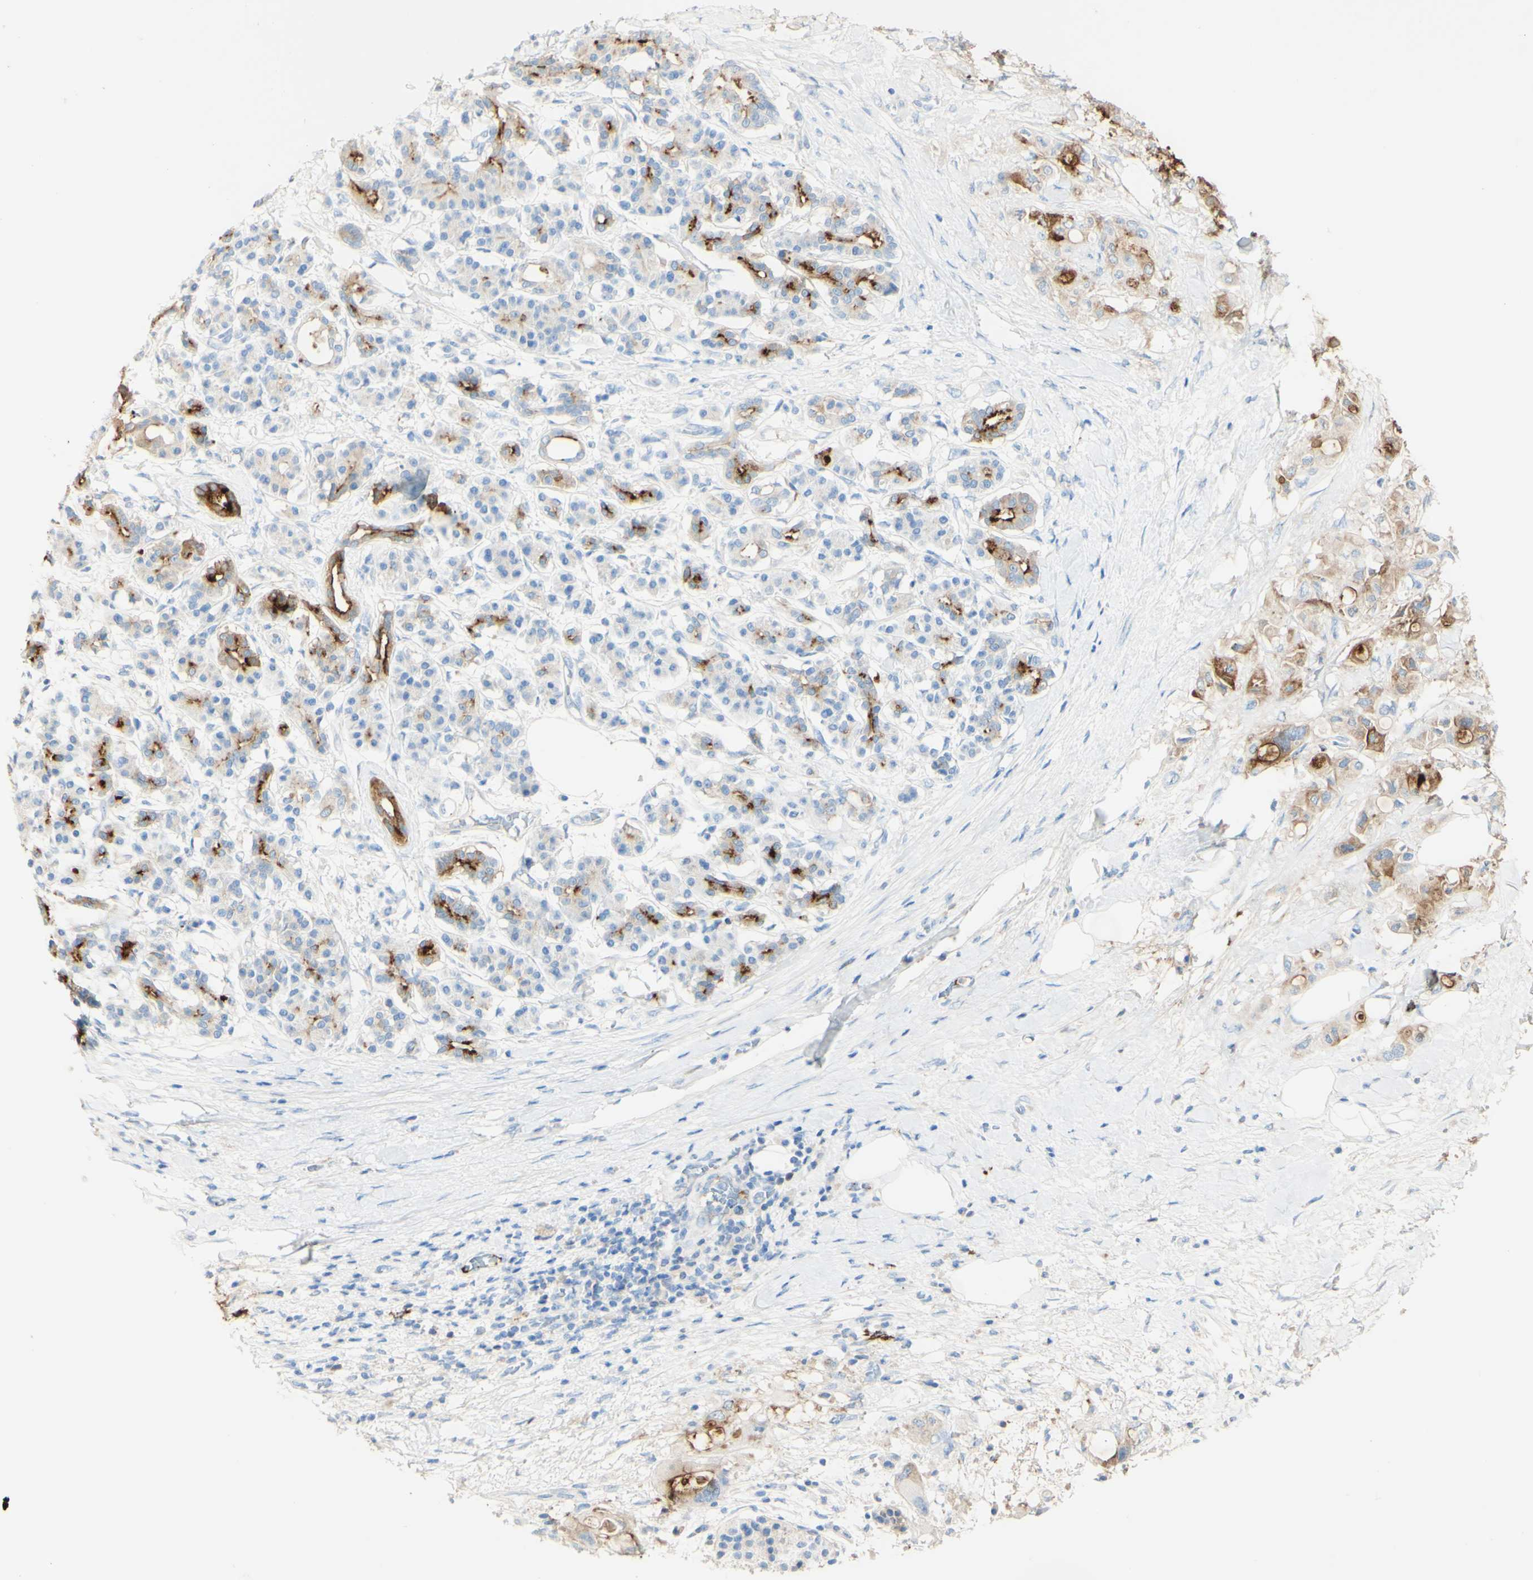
{"staining": {"intensity": "moderate", "quantity": ">75%", "location": "cytoplasmic/membranous"}, "tissue": "pancreatic cancer", "cell_type": "Tumor cells", "image_type": "cancer", "snomed": [{"axis": "morphology", "description": "Adenocarcinoma, NOS"}, {"axis": "topography", "description": "Pancreas"}], "caption": "A brown stain highlights moderate cytoplasmic/membranous positivity of a protein in pancreatic adenocarcinoma tumor cells.", "gene": "PIGR", "patient": {"sex": "female", "age": 56}}